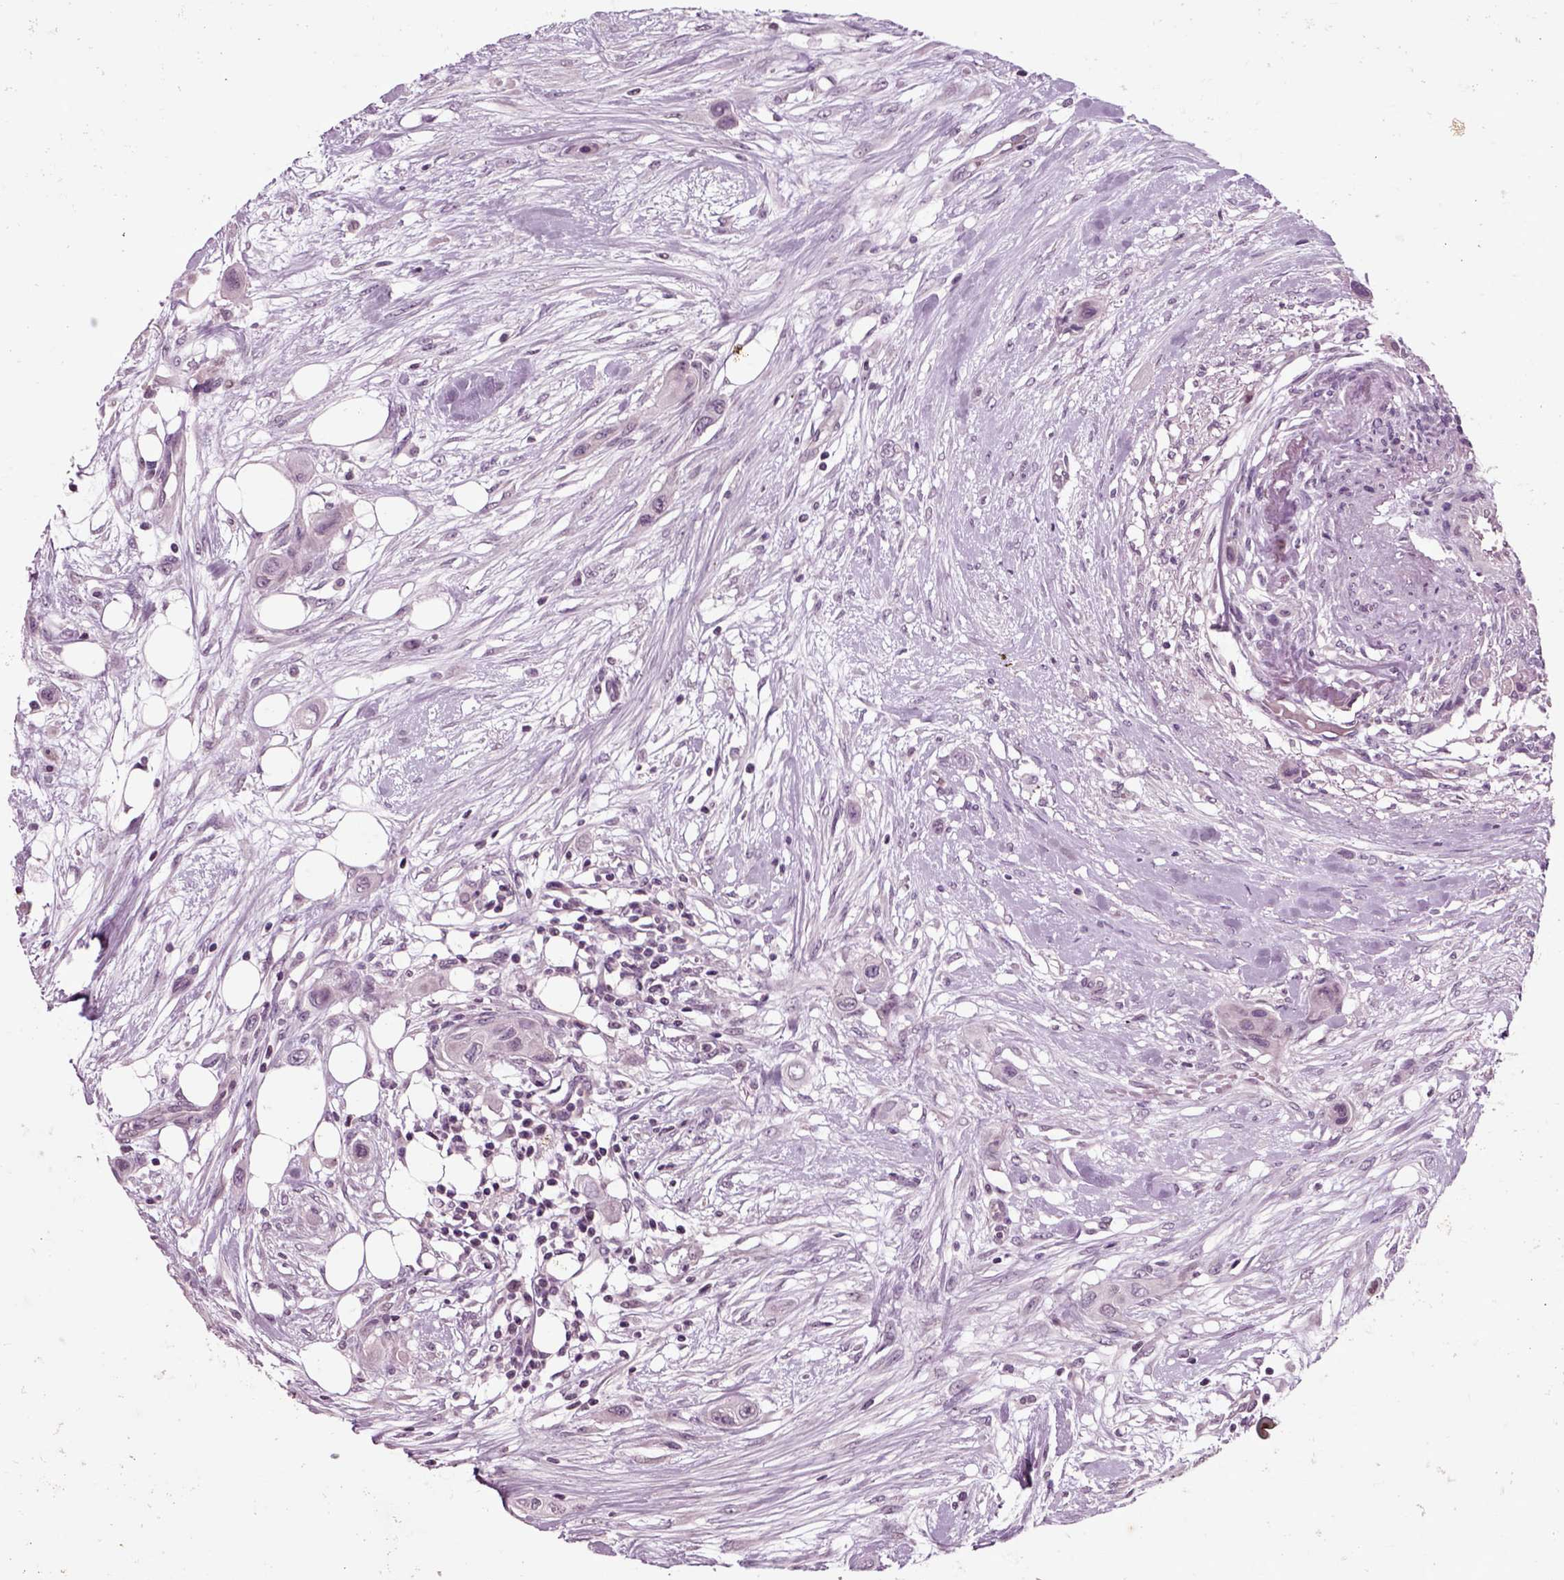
{"staining": {"intensity": "negative", "quantity": "none", "location": "none"}, "tissue": "skin cancer", "cell_type": "Tumor cells", "image_type": "cancer", "snomed": [{"axis": "morphology", "description": "Squamous cell carcinoma, NOS"}, {"axis": "topography", "description": "Skin"}], "caption": "Tumor cells show no significant positivity in skin squamous cell carcinoma.", "gene": "CHGB", "patient": {"sex": "male", "age": 79}}